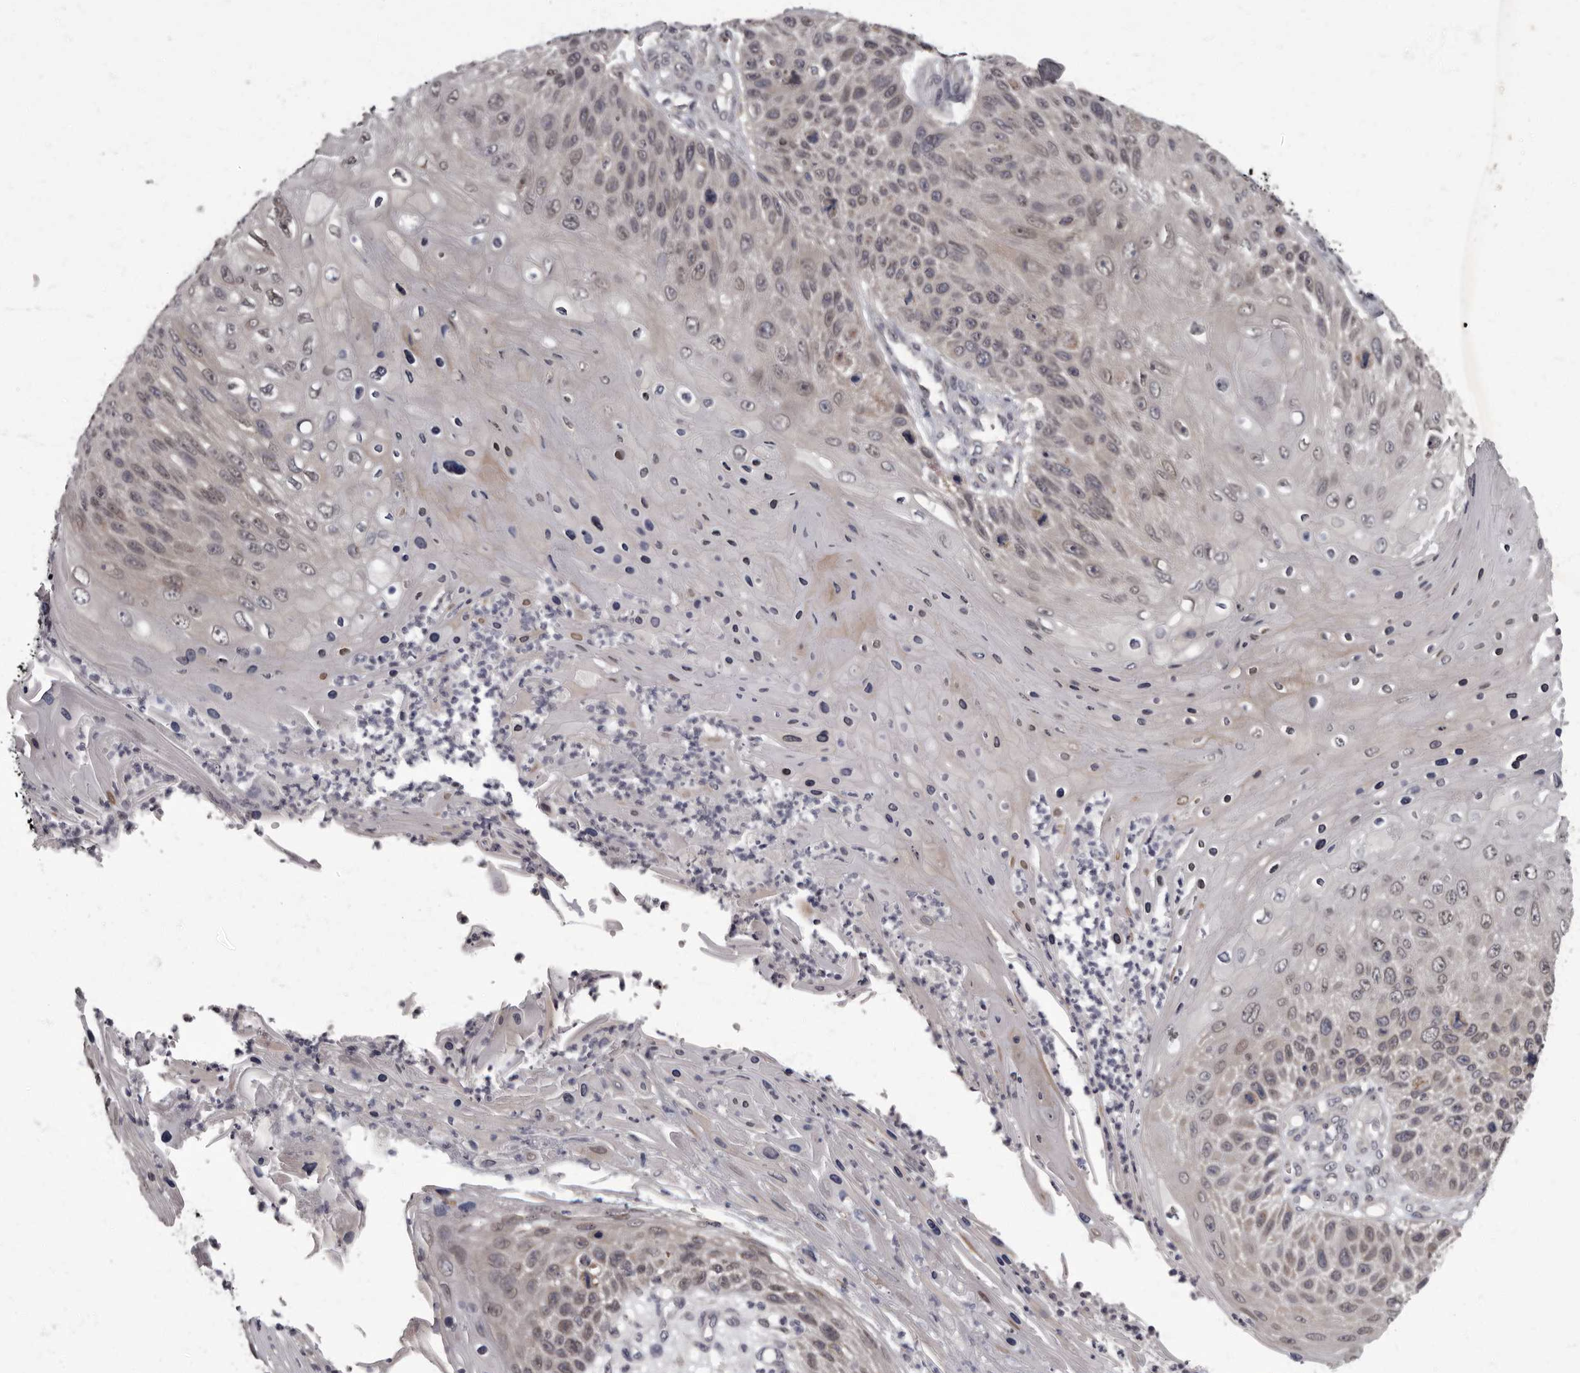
{"staining": {"intensity": "weak", "quantity": ">75%", "location": "nuclear"}, "tissue": "skin cancer", "cell_type": "Tumor cells", "image_type": "cancer", "snomed": [{"axis": "morphology", "description": "Squamous cell carcinoma, NOS"}, {"axis": "topography", "description": "Skin"}], "caption": "Immunohistochemistry histopathology image of neoplastic tissue: human skin cancer stained using IHC exhibits low levels of weak protein expression localized specifically in the nuclear of tumor cells, appearing as a nuclear brown color.", "gene": "C1orf50", "patient": {"sex": "female", "age": 88}}